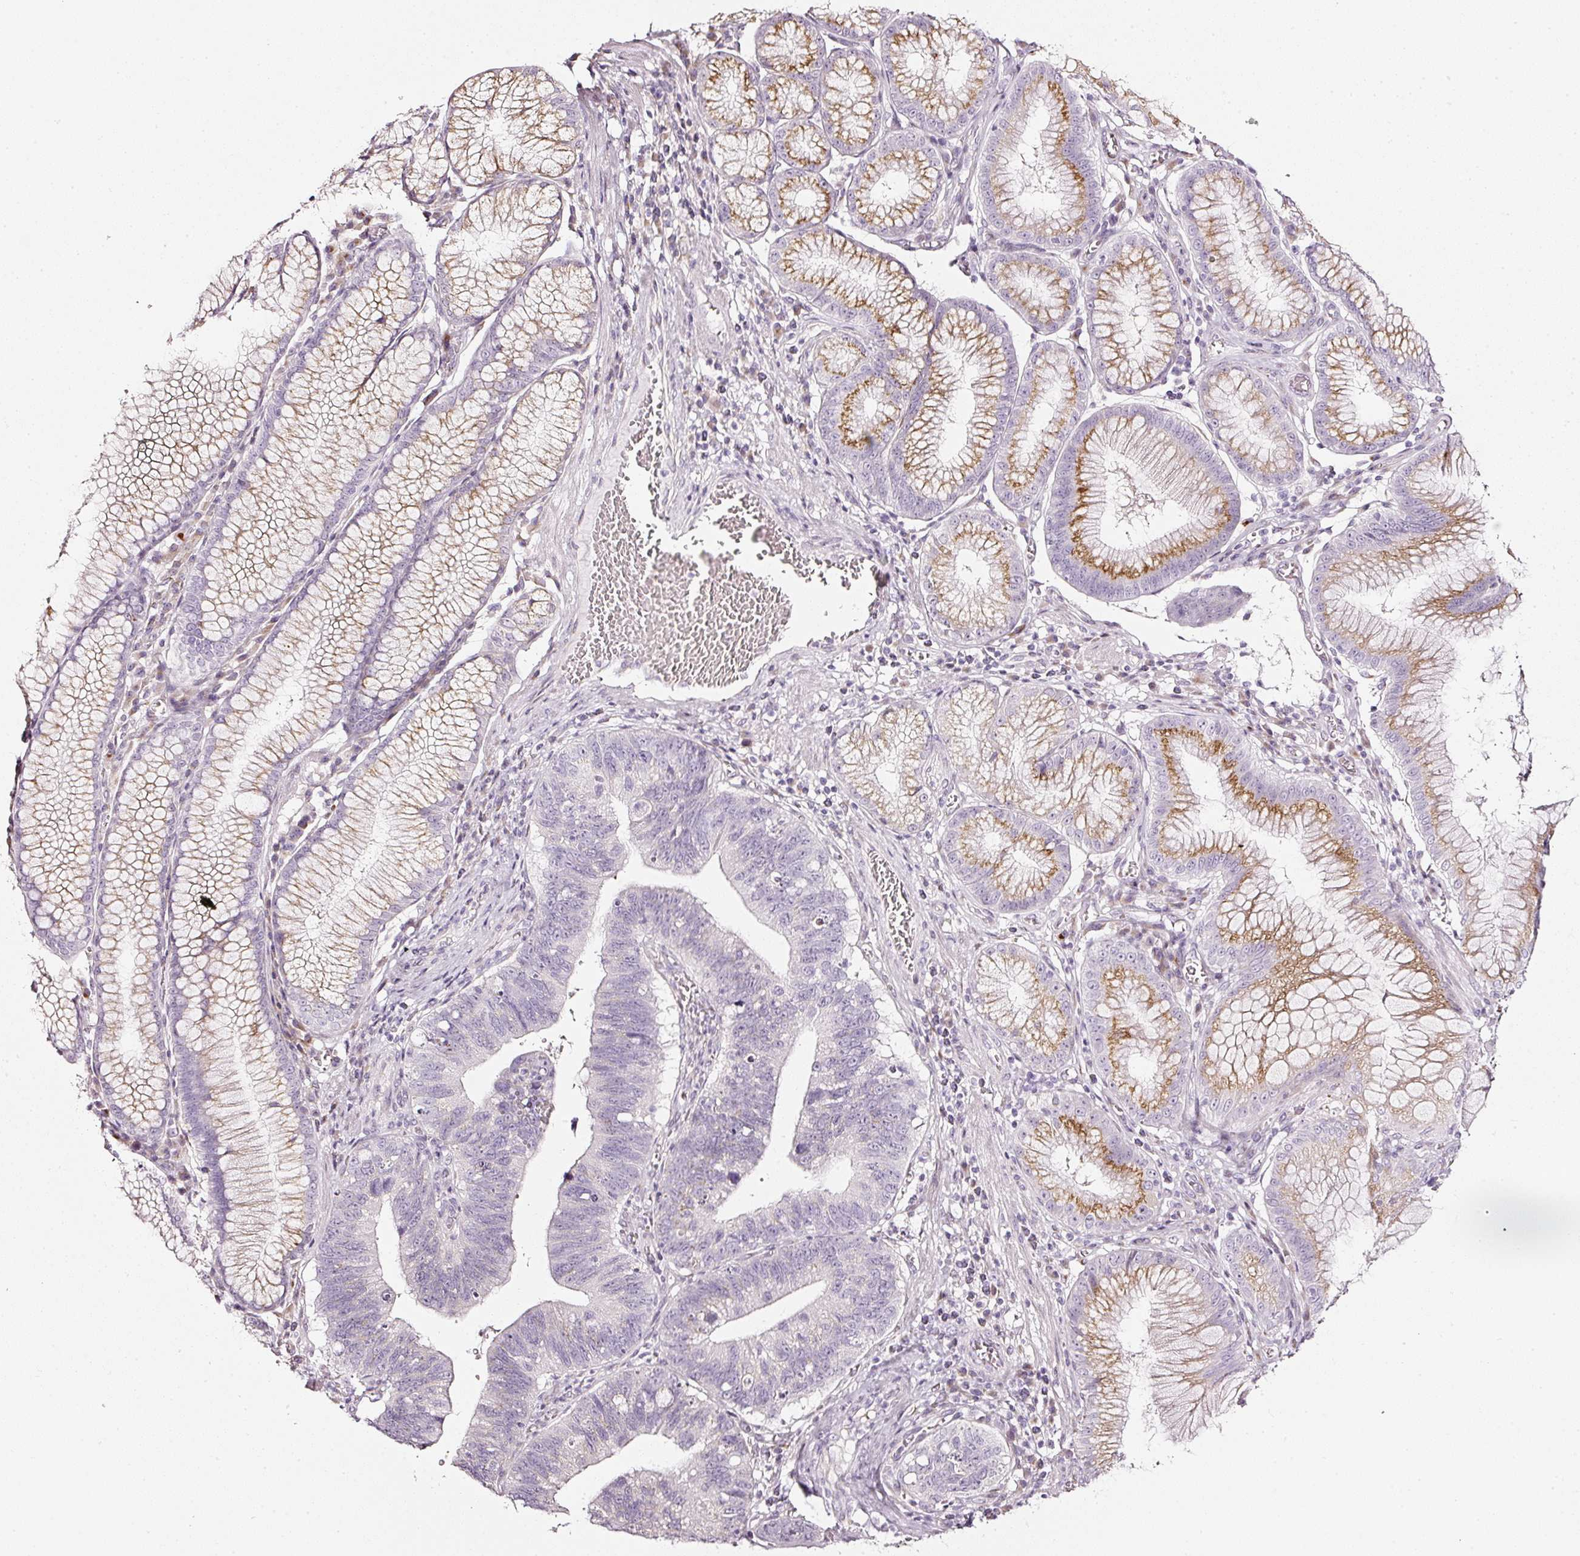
{"staining": {"intensity": "negative", "quantity": "none", "location": "none"}, "tissue": "stomach cancer", "cell_type": "Tumor cells", "image_type": "cancer", "snomed": [{"axis": "morphology", "description": "Adenocarcinoma, NOS"}, {"axis": "topography", "description": "Stomach"}], "caption": "IHC micrograph of human stomach cancer stained for a protein (brown), which shows no expression in tumor cells.", "gene": "SDF4", "patient": {"sex": "male", "age": 59}}